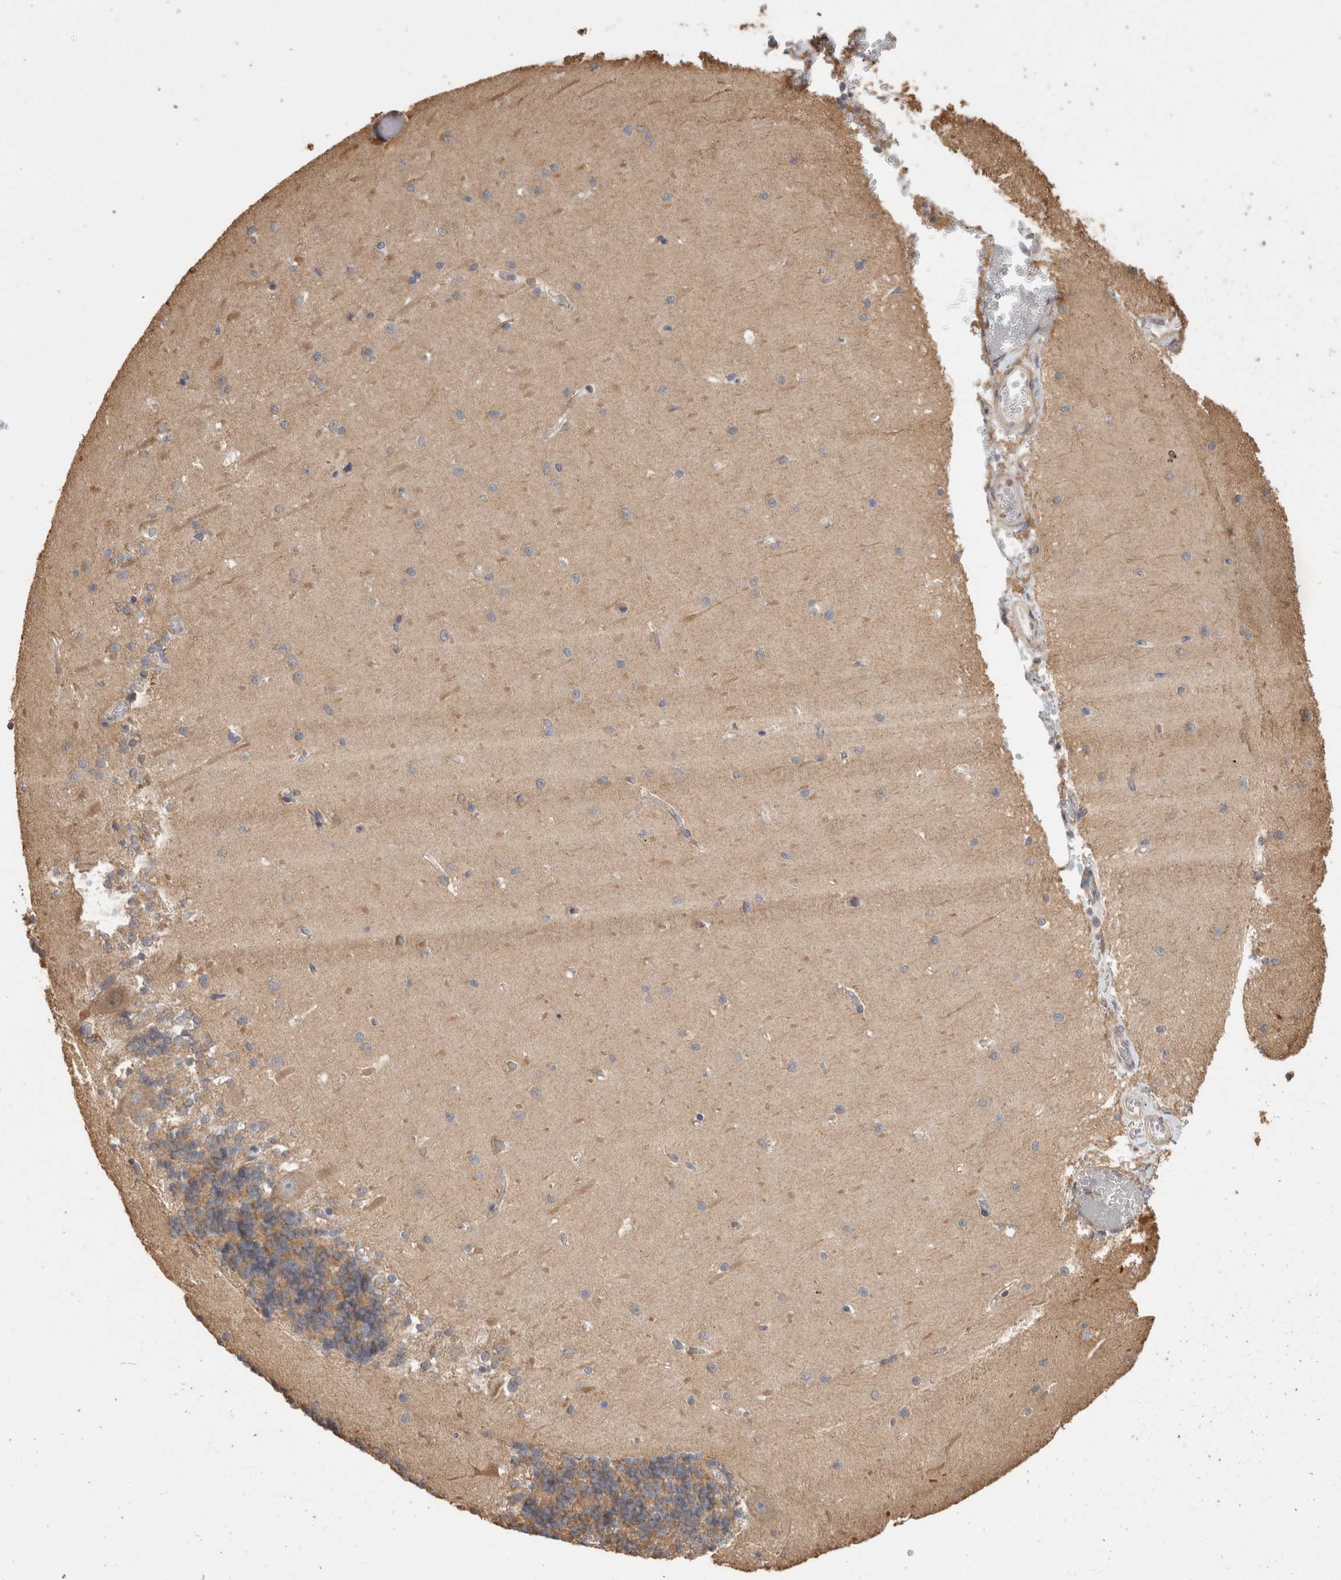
{"staining": {"intensity": "weak", "quantity": "25%-75%", "location": "cytoplasmic/membranous"}, "tissue": "cerebellum", "cell_type": "Cells in granular layer", "image_type": "normal", "snomed": [{"axis": "morphology", "description": "Normal tissue, NOS"}, {"axis": "topography", "description": "Cerebellum"}], "caption": "IHC (DAB) staining of unremarkable human cerebellum reveals weak cytoplasmic/membranous protein expression in about 25%-75% of cells in granular layer. The staining was performed using DAB to visualize the protein expression in brown, while the nuclei were stained in blue with hematoxylin (Magnification: 20x).", "gene": "CLIP1", "patient": {"sex": "male", "age": 37}}